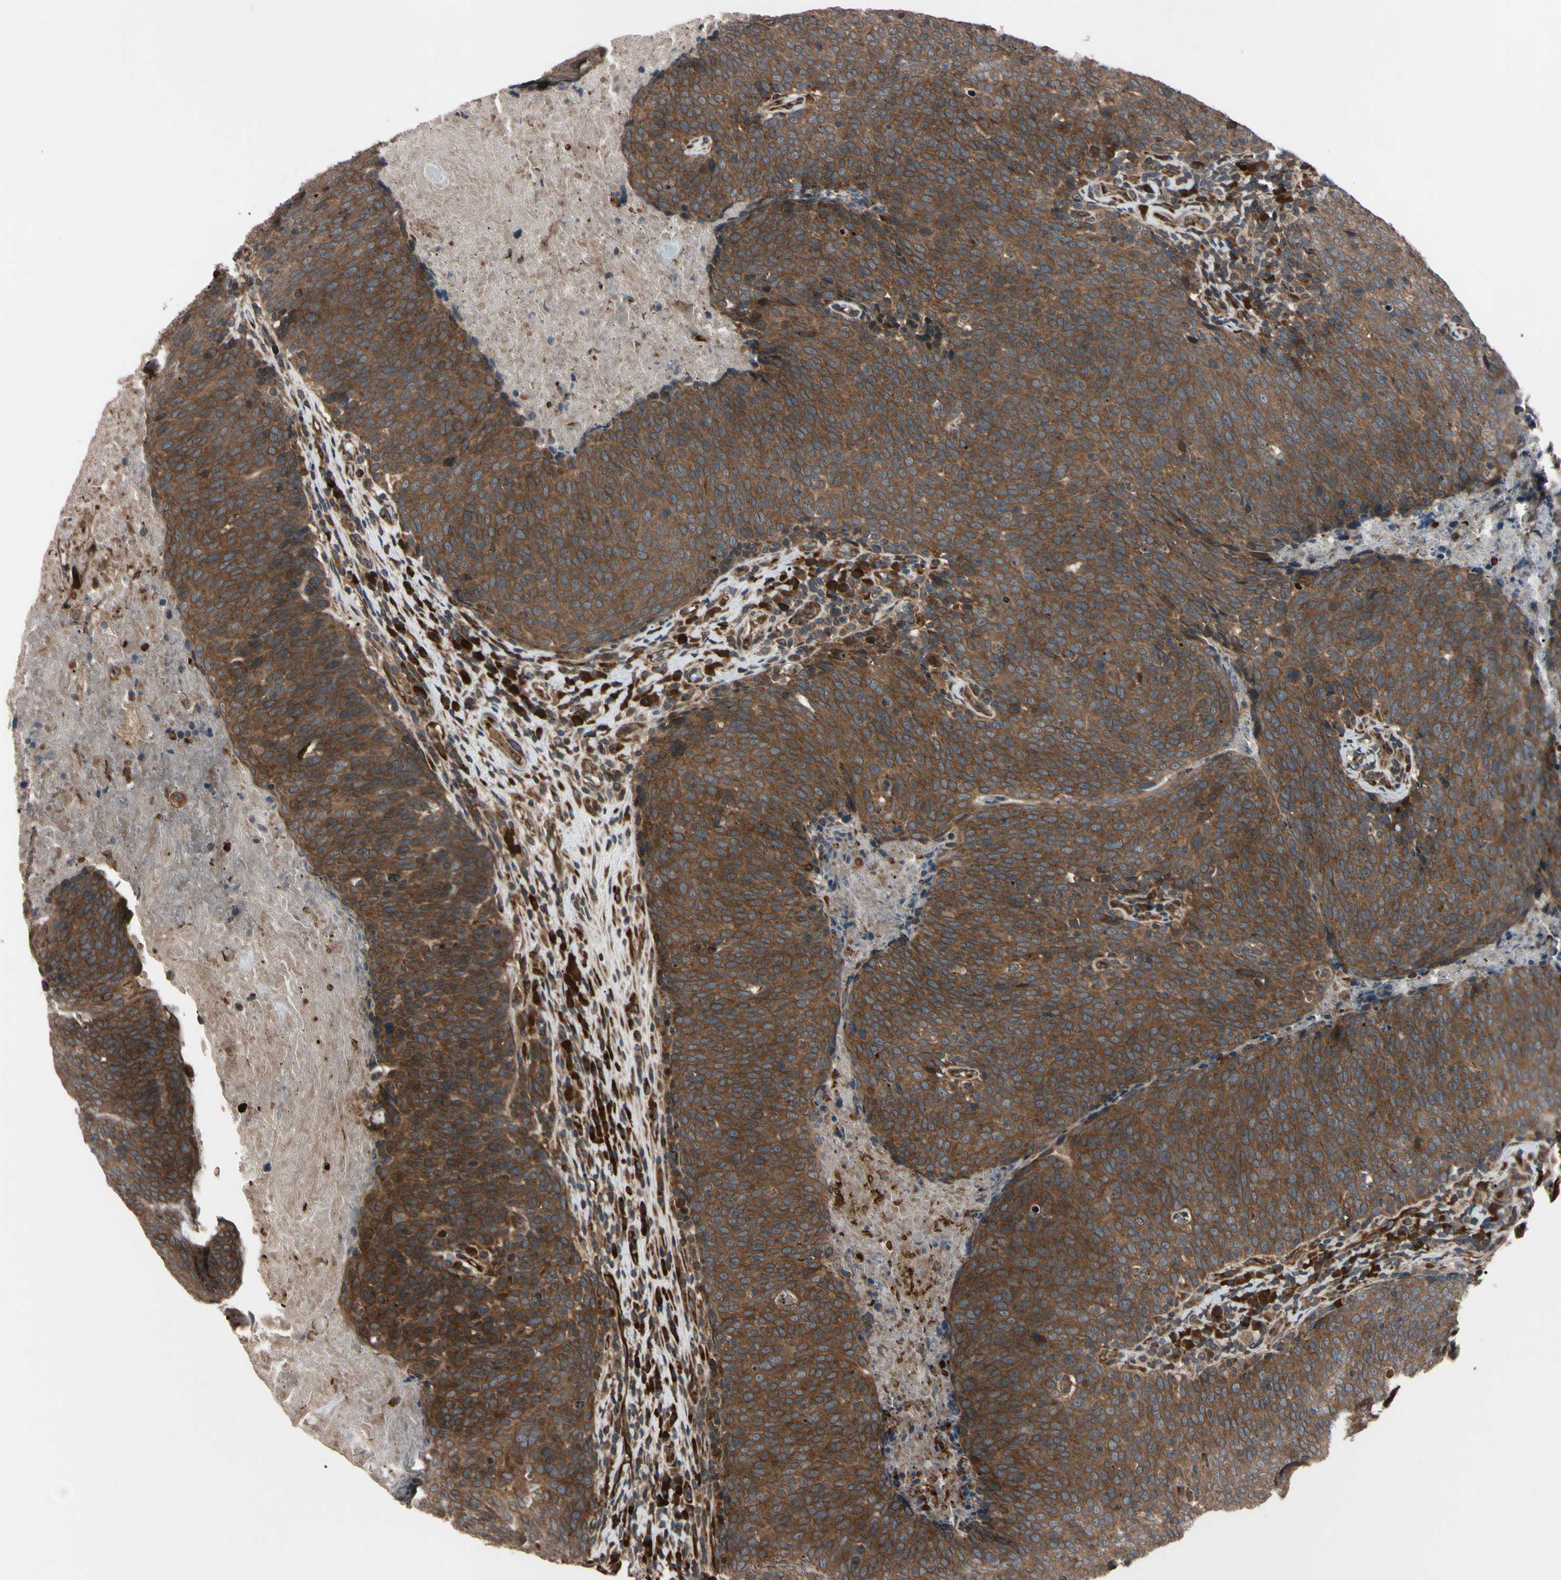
{"staining": {"intensity": "strong", "quantity": ">75%", "location": "cytoplasmic/membranous"}, "tissue": "head and neck cancer", "cell_type": "Tumor cells", "image_type": "cancer", "snomed": [{"axis": "morphology", "description": "Squamous cell carcinoma, NOS"}, {"axis": "morphology", "description": "Squamous cell carcinoma, metastatic, NOS"}, {"axis": "topography", "description": "Lymph node"}, {"axis": "topography", "description": "Head-Neck"}], "caption": "Protein staining of head and neck squamous cell carcinoma tissue exhibits strong cytoplasmic/membranous staining in approximately >75% of tumor cells.", "gene": "GUCY1B1", "patient": {"sex": "male", "age": 62}}